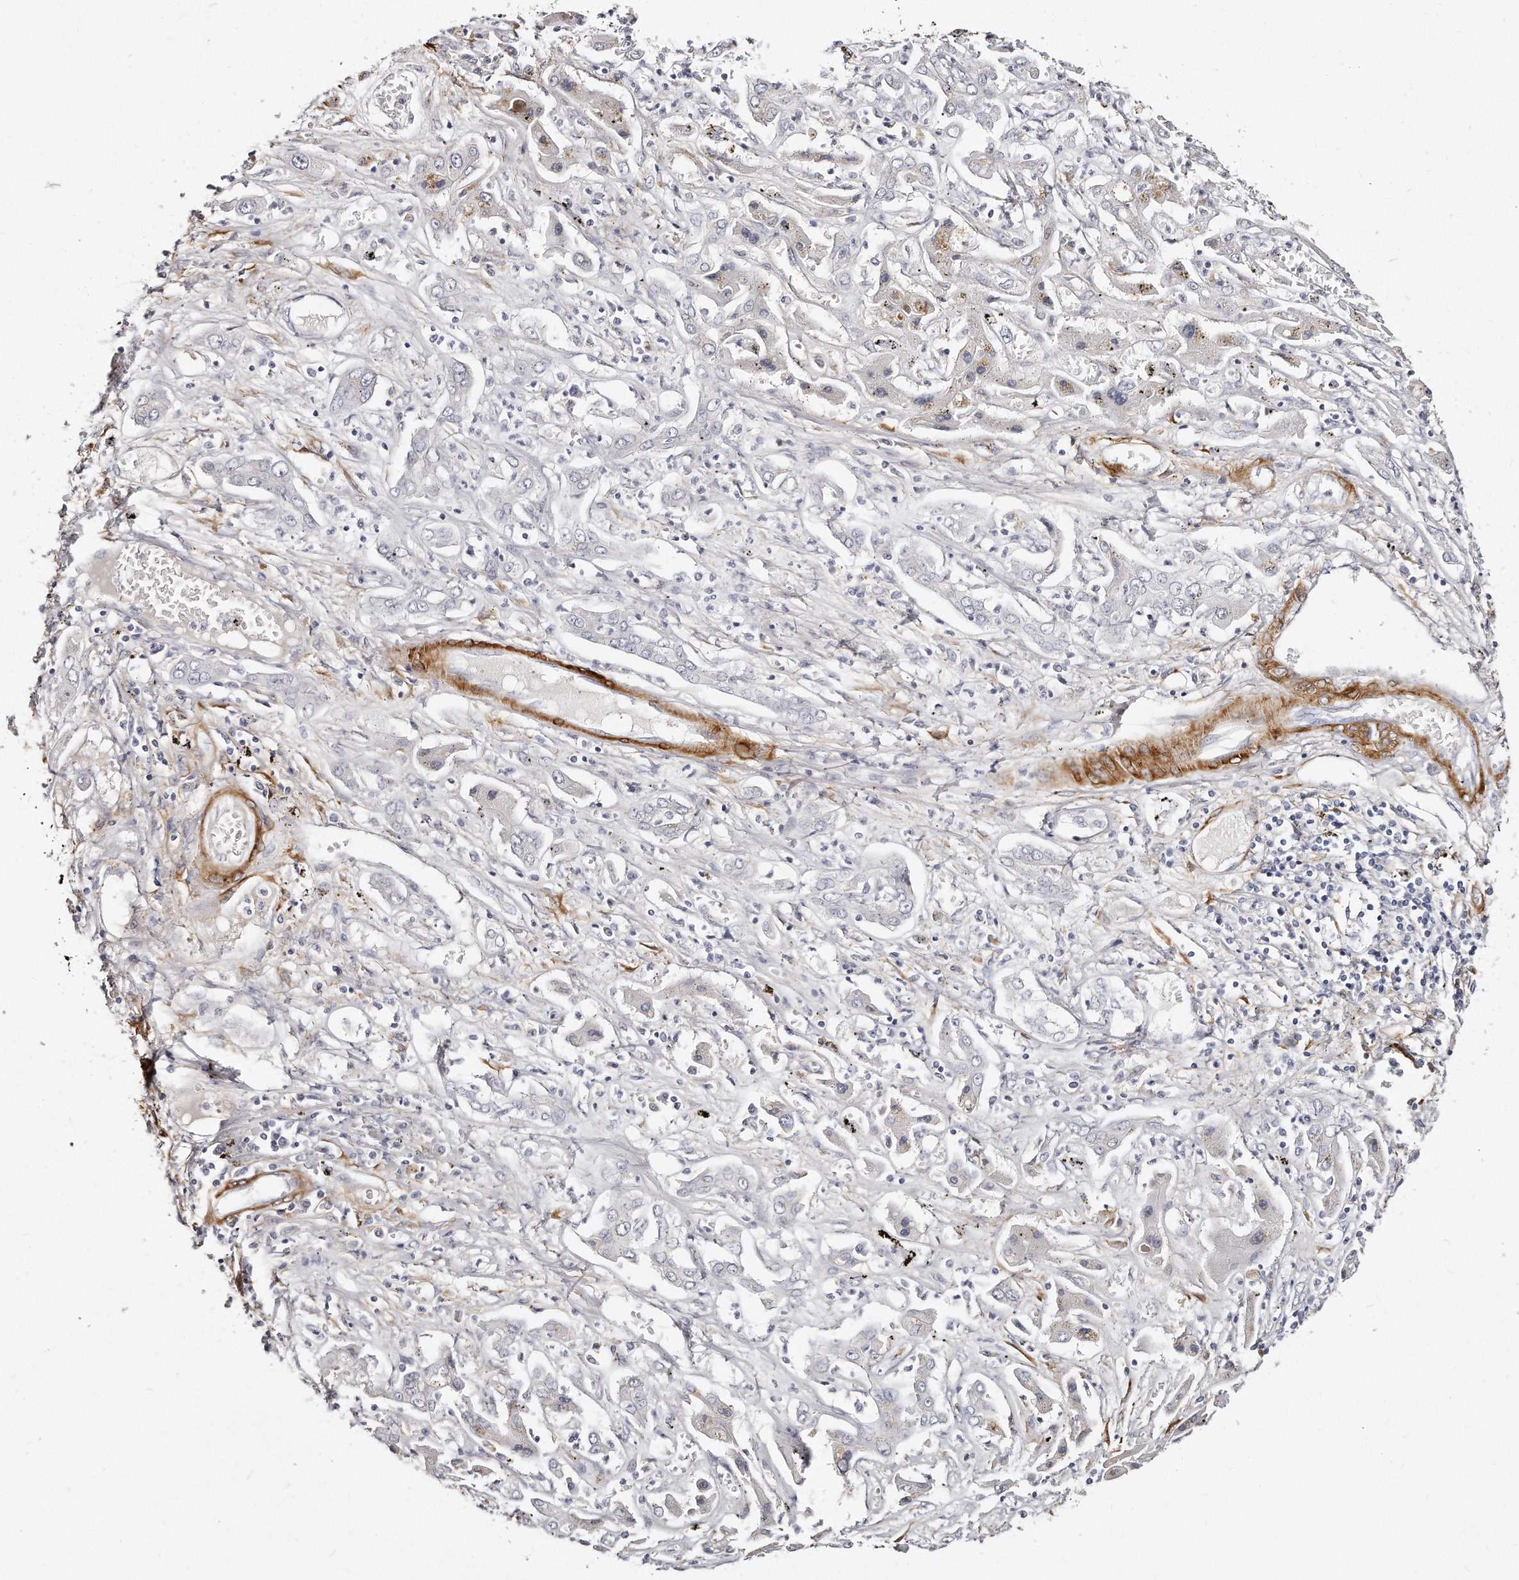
{"staining": {"intensity": "negative", "quantity": "none", "location": "none"}, "tissue": "liver cancer", "cell_type": "Tumor cells", "image_type": "cancer", "snomed": [{"axis": "morphology", "description": "Cholangiocarcinoma"}, {"axis": "topography", "description": "Liver"}], "caption": "Histopathology image shows no significant protein positivity in tumor cells of cholangiocarcinoma (liver). Brightfield microscopy of immunohistochemistry (IHC) stained with DAB (3,3'-diaminobenzidine) (brown) and hematoxylin (blue), captured at high magnification.", "gene": "LMOD1", "patient": {"sex": "male", "age": 67}}